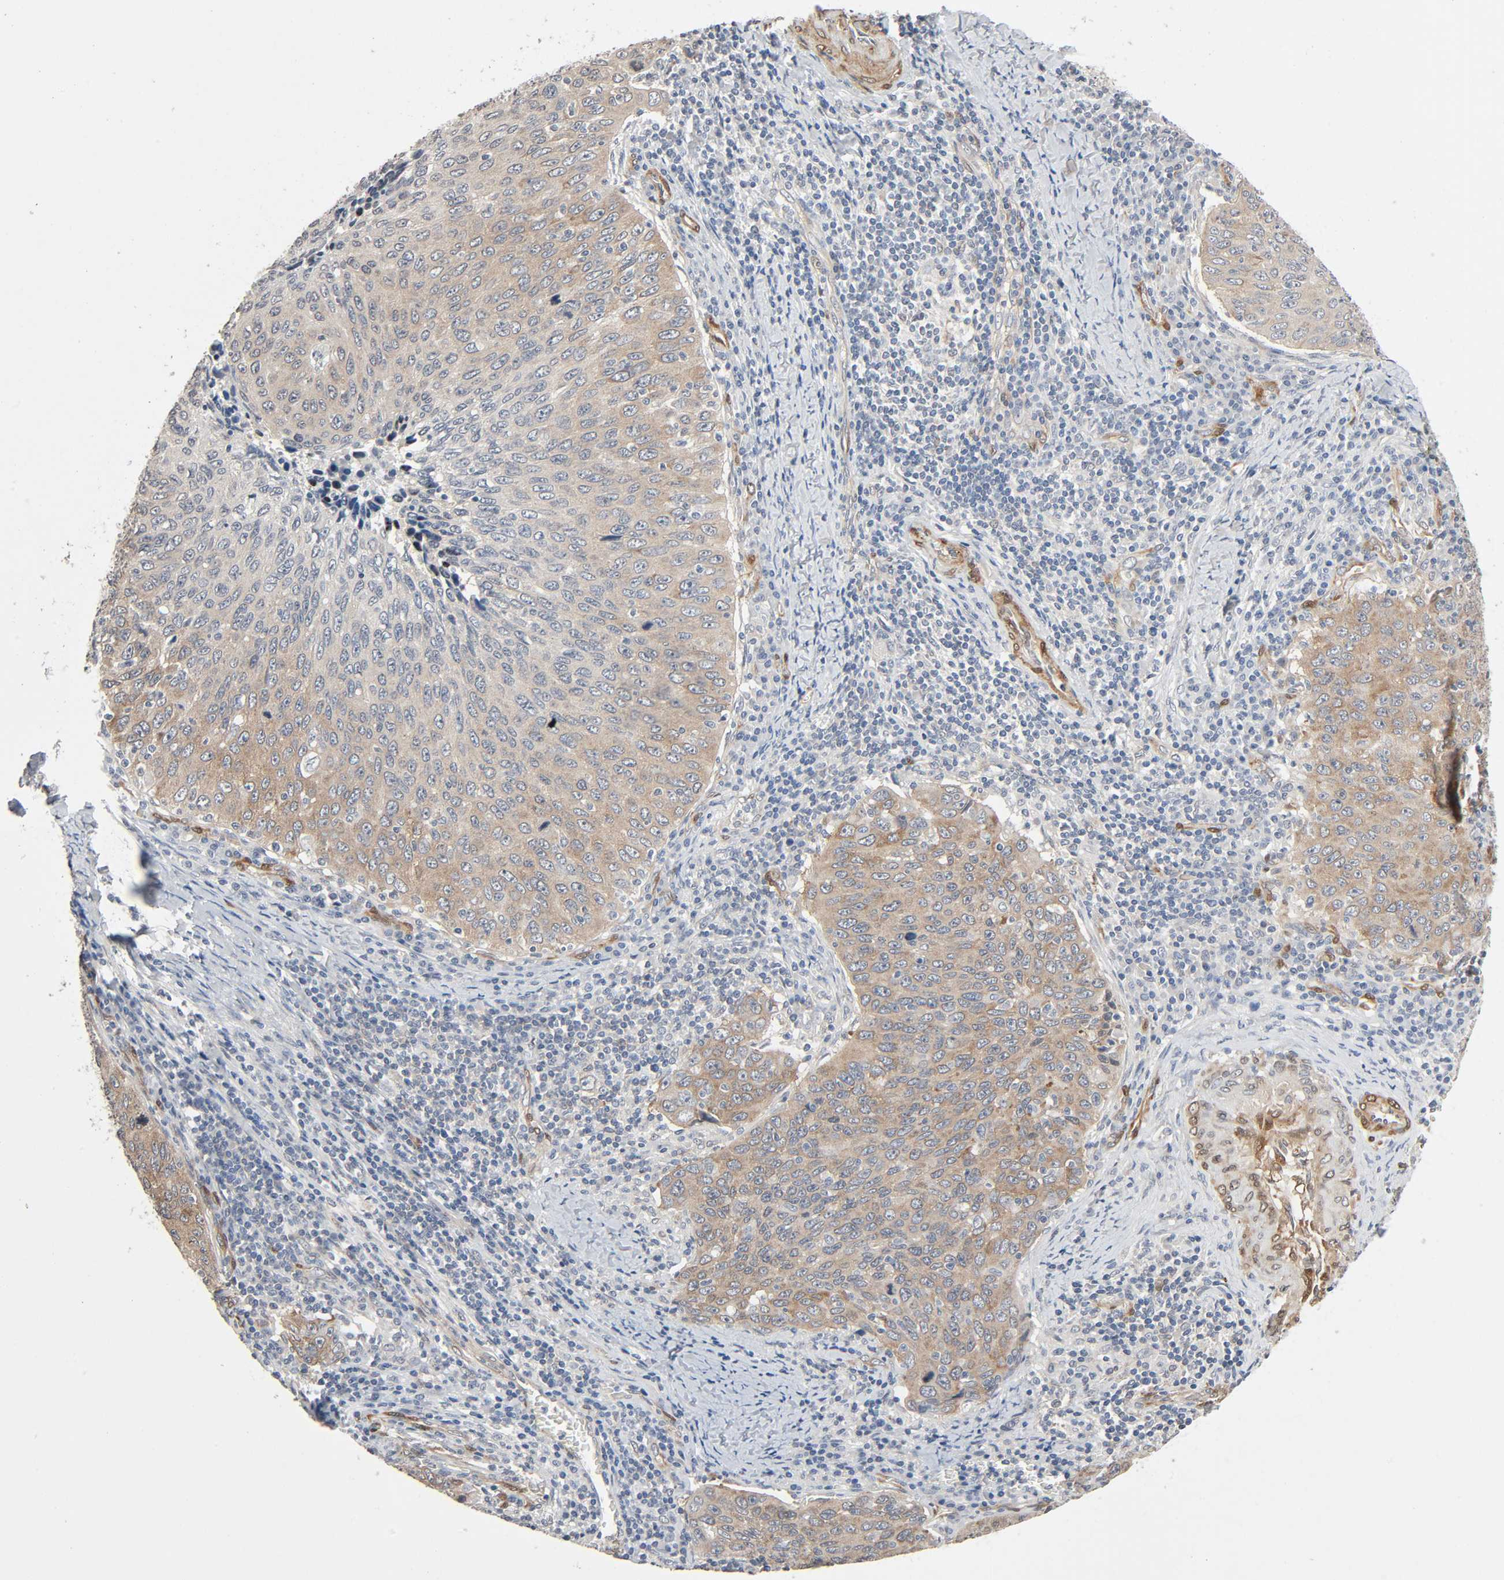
{"staining": {"intensity": "weak", "quantity": ">75%", "location": "cytoplasmic/membranous"}, "tissue": "cervical cancer", "cell_type": "Tumor cells", "image_type": "cancer", "snomed": [{"axis": "morphology", "description": "Squamous cell carcinoma, NOS"}, {"axis": "topography", "description": "Cervix"}], "caption": "Tumor cells show low levels of weak cytoplasmic/membranous positivity in about >75% of cells in cervical squamous cell carcinoma.", "gene": "PTK2", "patient": {"sex": "female", "age": 53}}